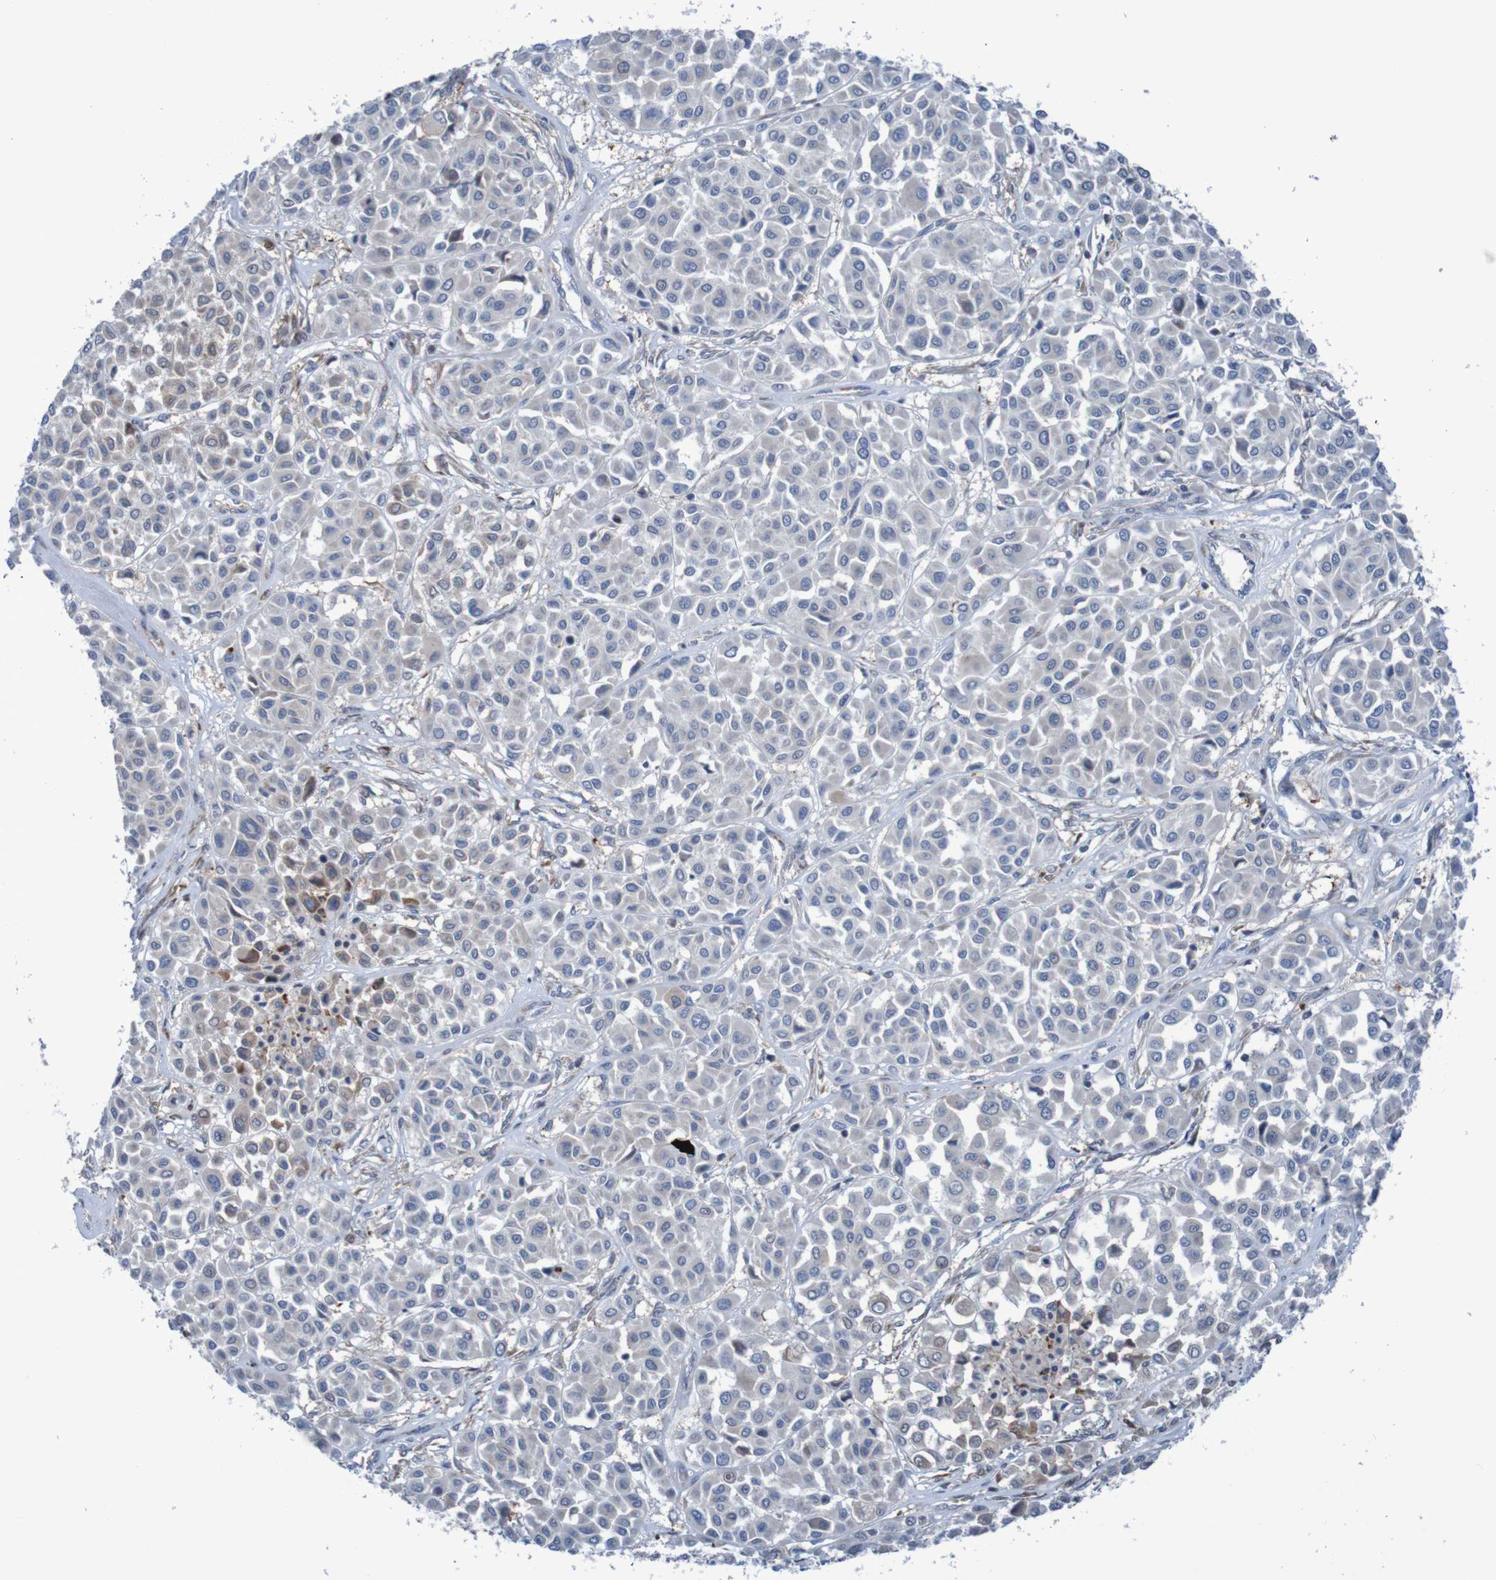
{"staining": {"intensity": "negative", "quantity": "none", "location": "none"}, "tissue": "melanoma", "cell_type": "Tumor cells", "image_type": "cancer", "snomed": [{"axis": "morphology", "description": "Malignant melanoma, Metastatic site"}, {"axis": "topography", "description": "Soft tissue"}], "caption": "The image demonstrates no staining of tumor cells in melanoma. (Stains: DAB (3,3'-diaminobenzidine) IHC with hematoxylin counter stain, Microscopy: brightfield microscopy at high magnification).", "gene": "ANGPT4", "patient": {"sex": "male", "age": 41}}